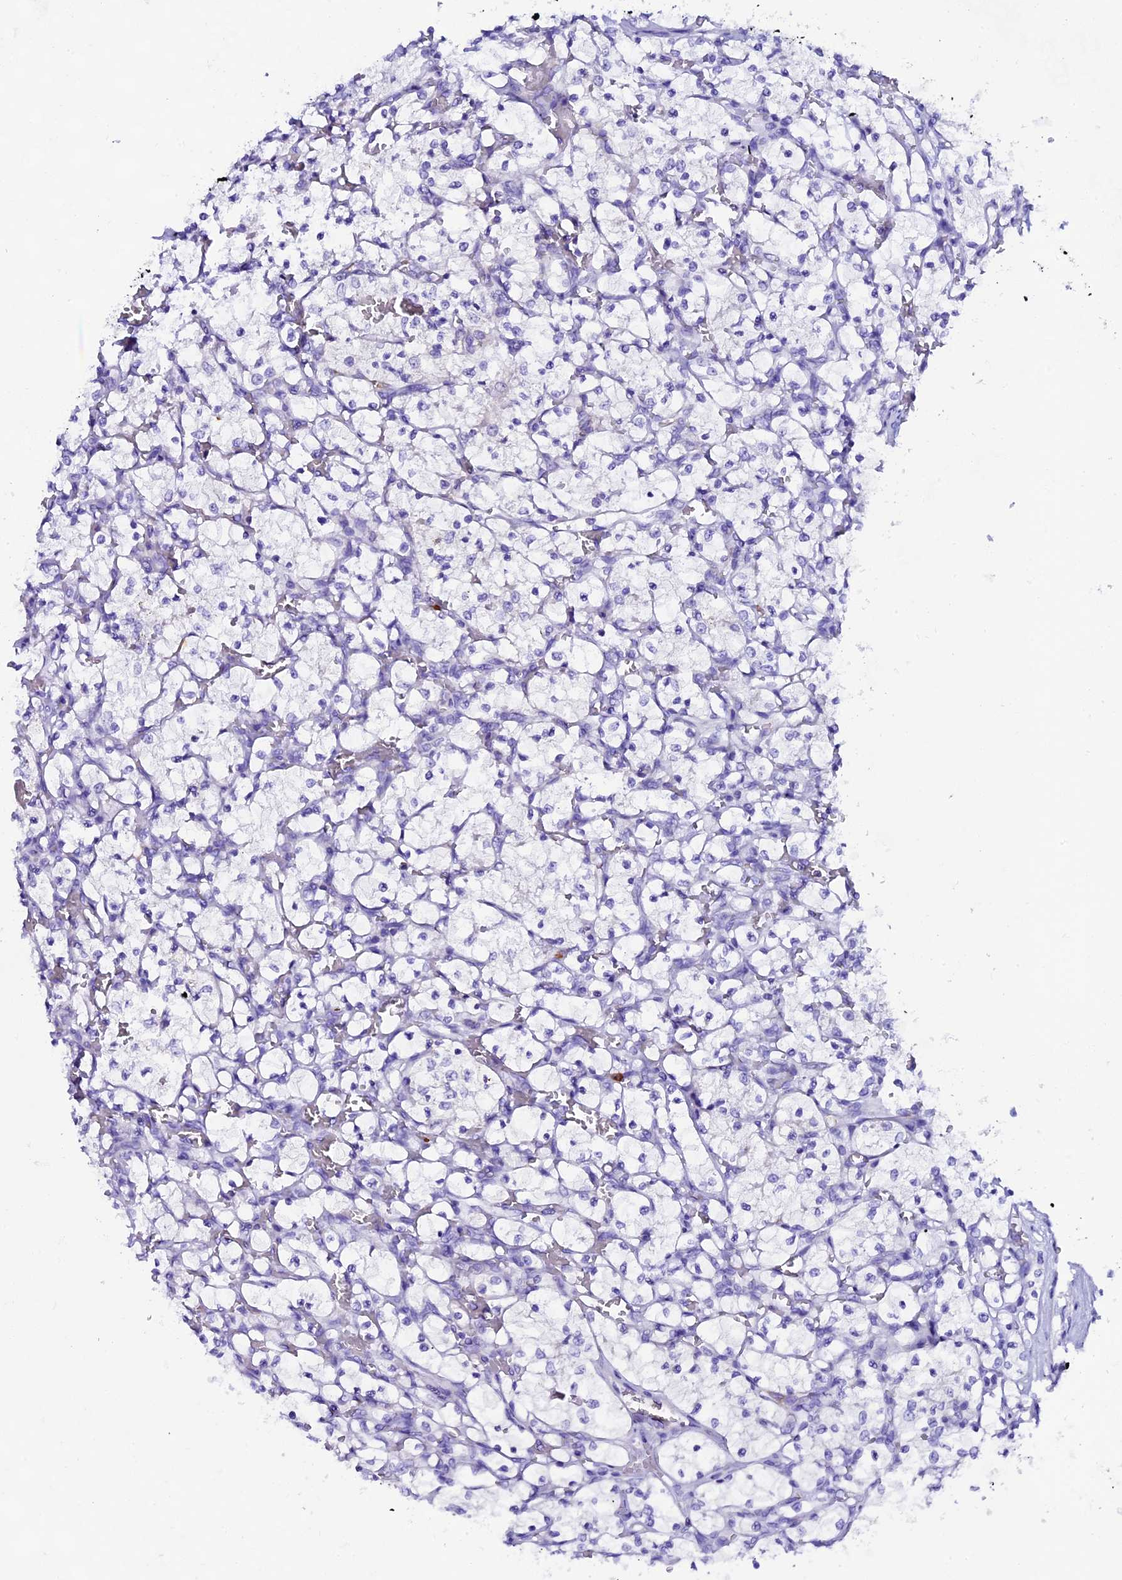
{"staining": {"intensity": "negative", "quantity": "none", "location": "none"}, "tissue": "renal cancer", "cell_type": "Tumor cells", "image_type": "cancer", "snomed": [{"axis": "morphology", "description": "Adenocarcinoma, NOS"}, {"axis": "topography", "description": "Kidney"}], "caption": "Immunohistochemistry histopathology image of renal cancer stained for a protein (brown), which demonstrates no staining in tumor cells.", "gene": "FKBP11", "patient": {"sex": "female", "age": 69}}